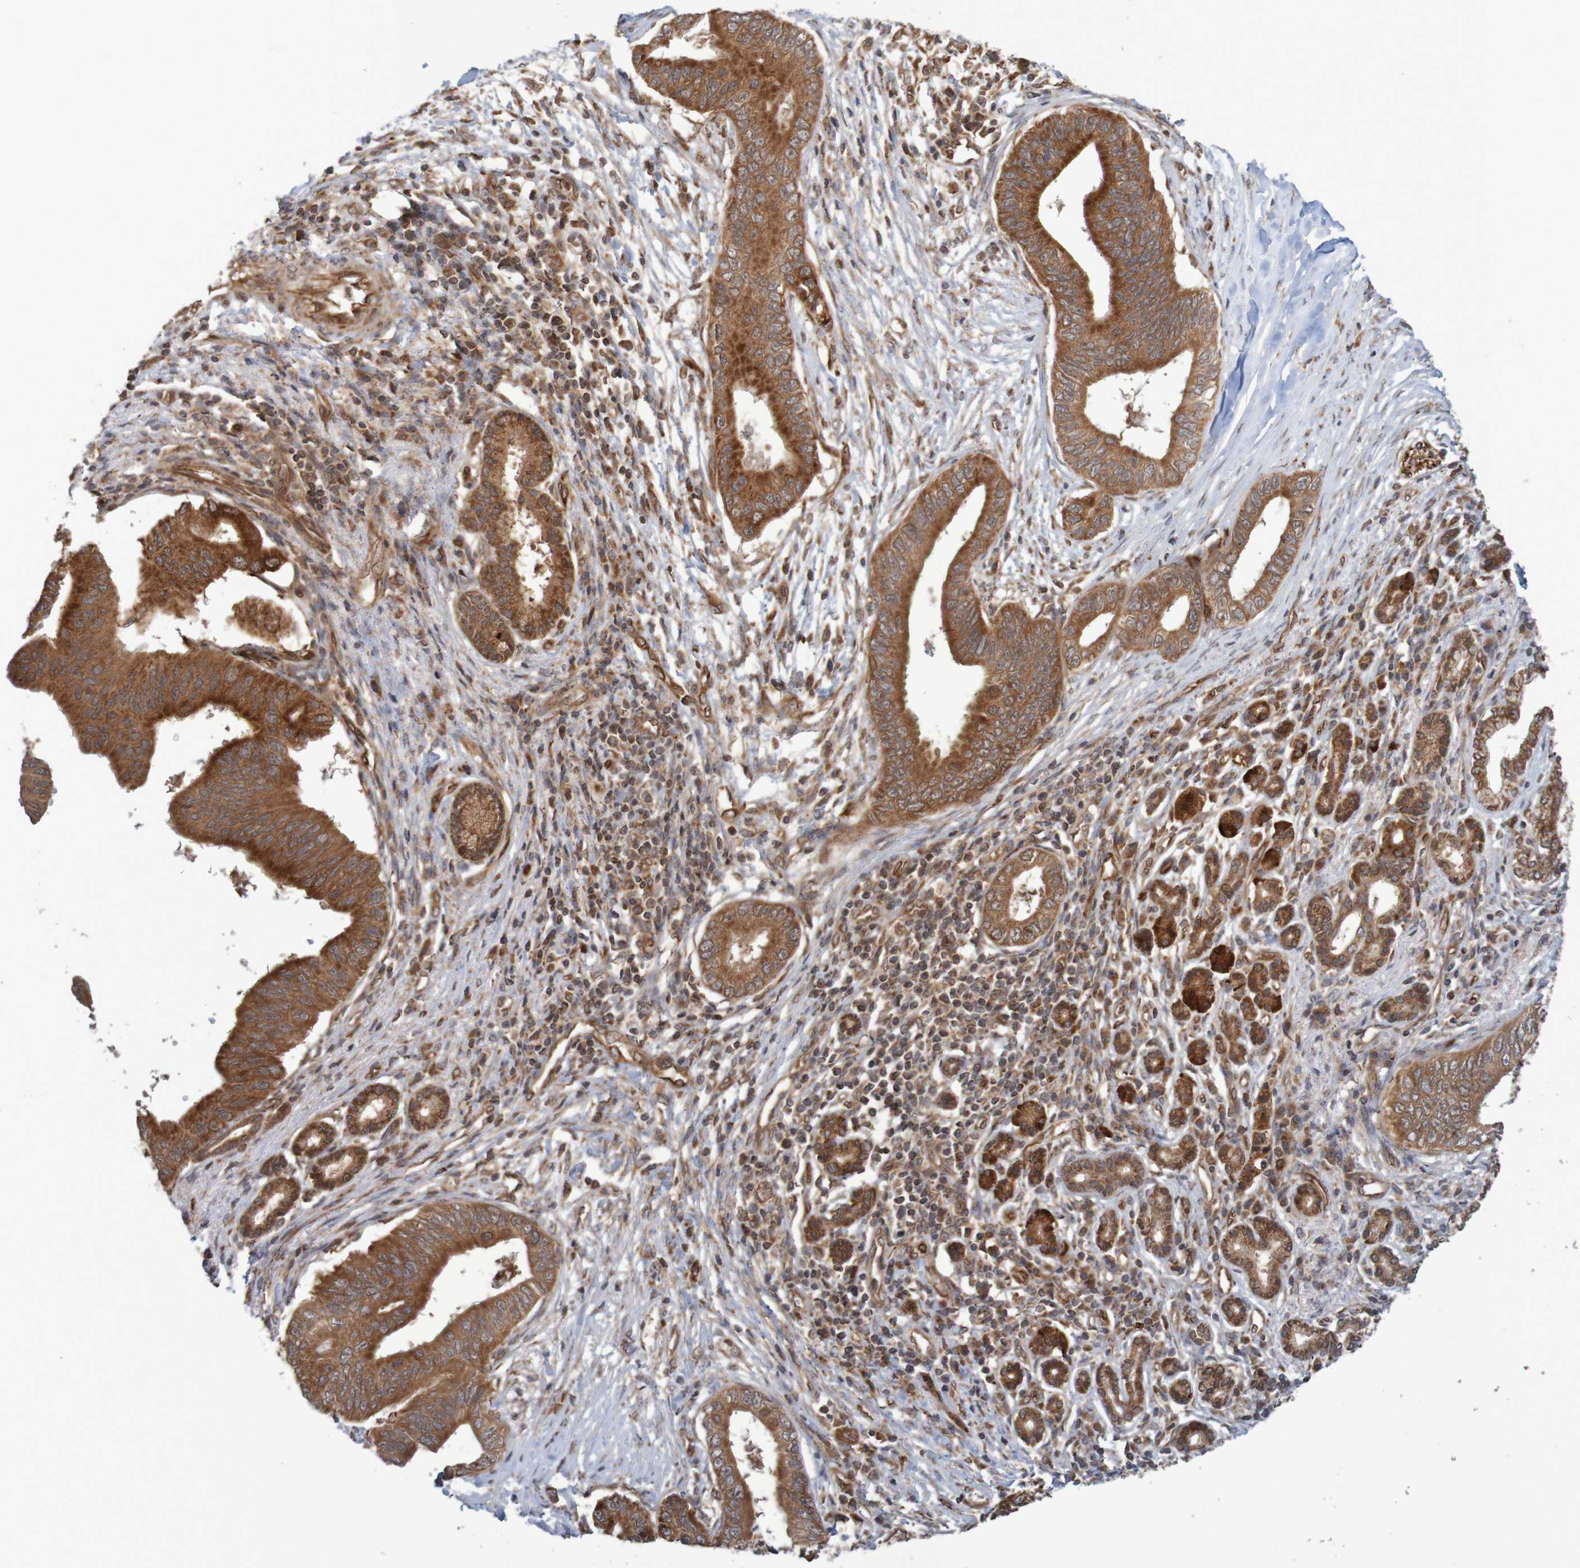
{"staining": {"intensity": "strong", "quantity": ">75%", "location": "cytoplasmic/membranous"}, "tissue": "pancreatic cancer", "cell_type": "Tumor cells", "image_type": "cancer", "snomed": [{"axis": "morphology", "description": "Adenocarcinoma, NOS"}, {"axis": "topography", "description": "Pancreas"}], "caption": "Pancreatic adenocarcinoma tissue demonstrates strong cytoplasmic/membranous staining in about >75% of tumor cells, visualized by immunohistochemistry. The protein is stained brown, and the nuclei are stained in blue (DAB (3,3'-diaminobenzidine) IHC with brightfield microscopy, high magnification).", "gene": "MRPL52", "patient": {"sex": "male", "age": 77}}